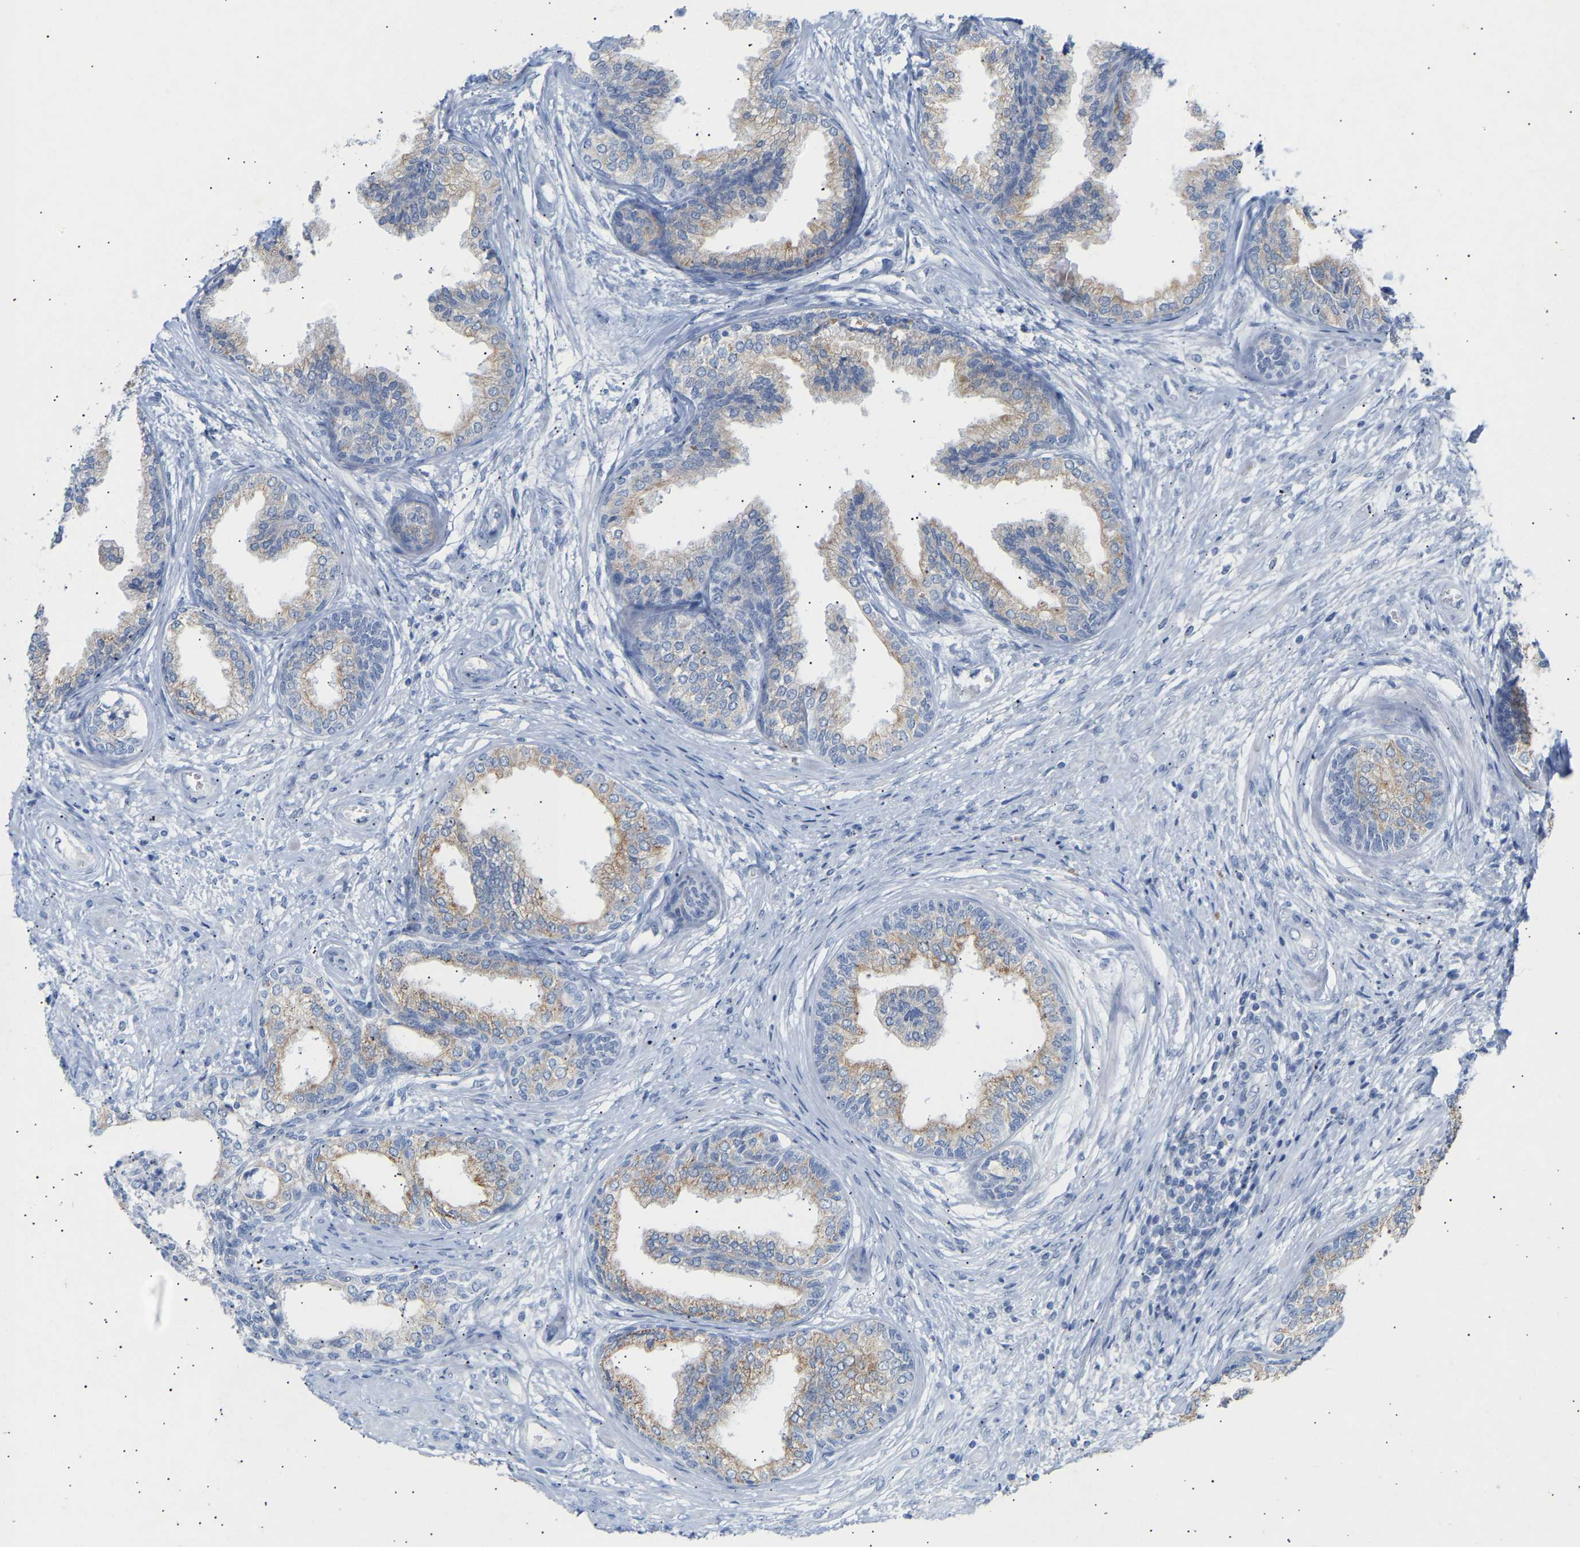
{"staining": {"intensity": "moderate", "quantity": ">75%", "location": "cytoplasmic/membranous"}, "tissue": "prostate", "cell_type": "Glandular cells", "image_type": "normal", "snomed": [{"axis": "morphology", "description": "Normal tissue, NOS"}, {"axis": "topography", "description": "Prostate"}], "caption": "Brown immunohistochemical staining in benign prostate demonstrates moderate cytoplasmic/membranous positivity in about >75% of glandular cells.", "gene": "PEX1", "patient": {"sex": "male", "age": 76}}